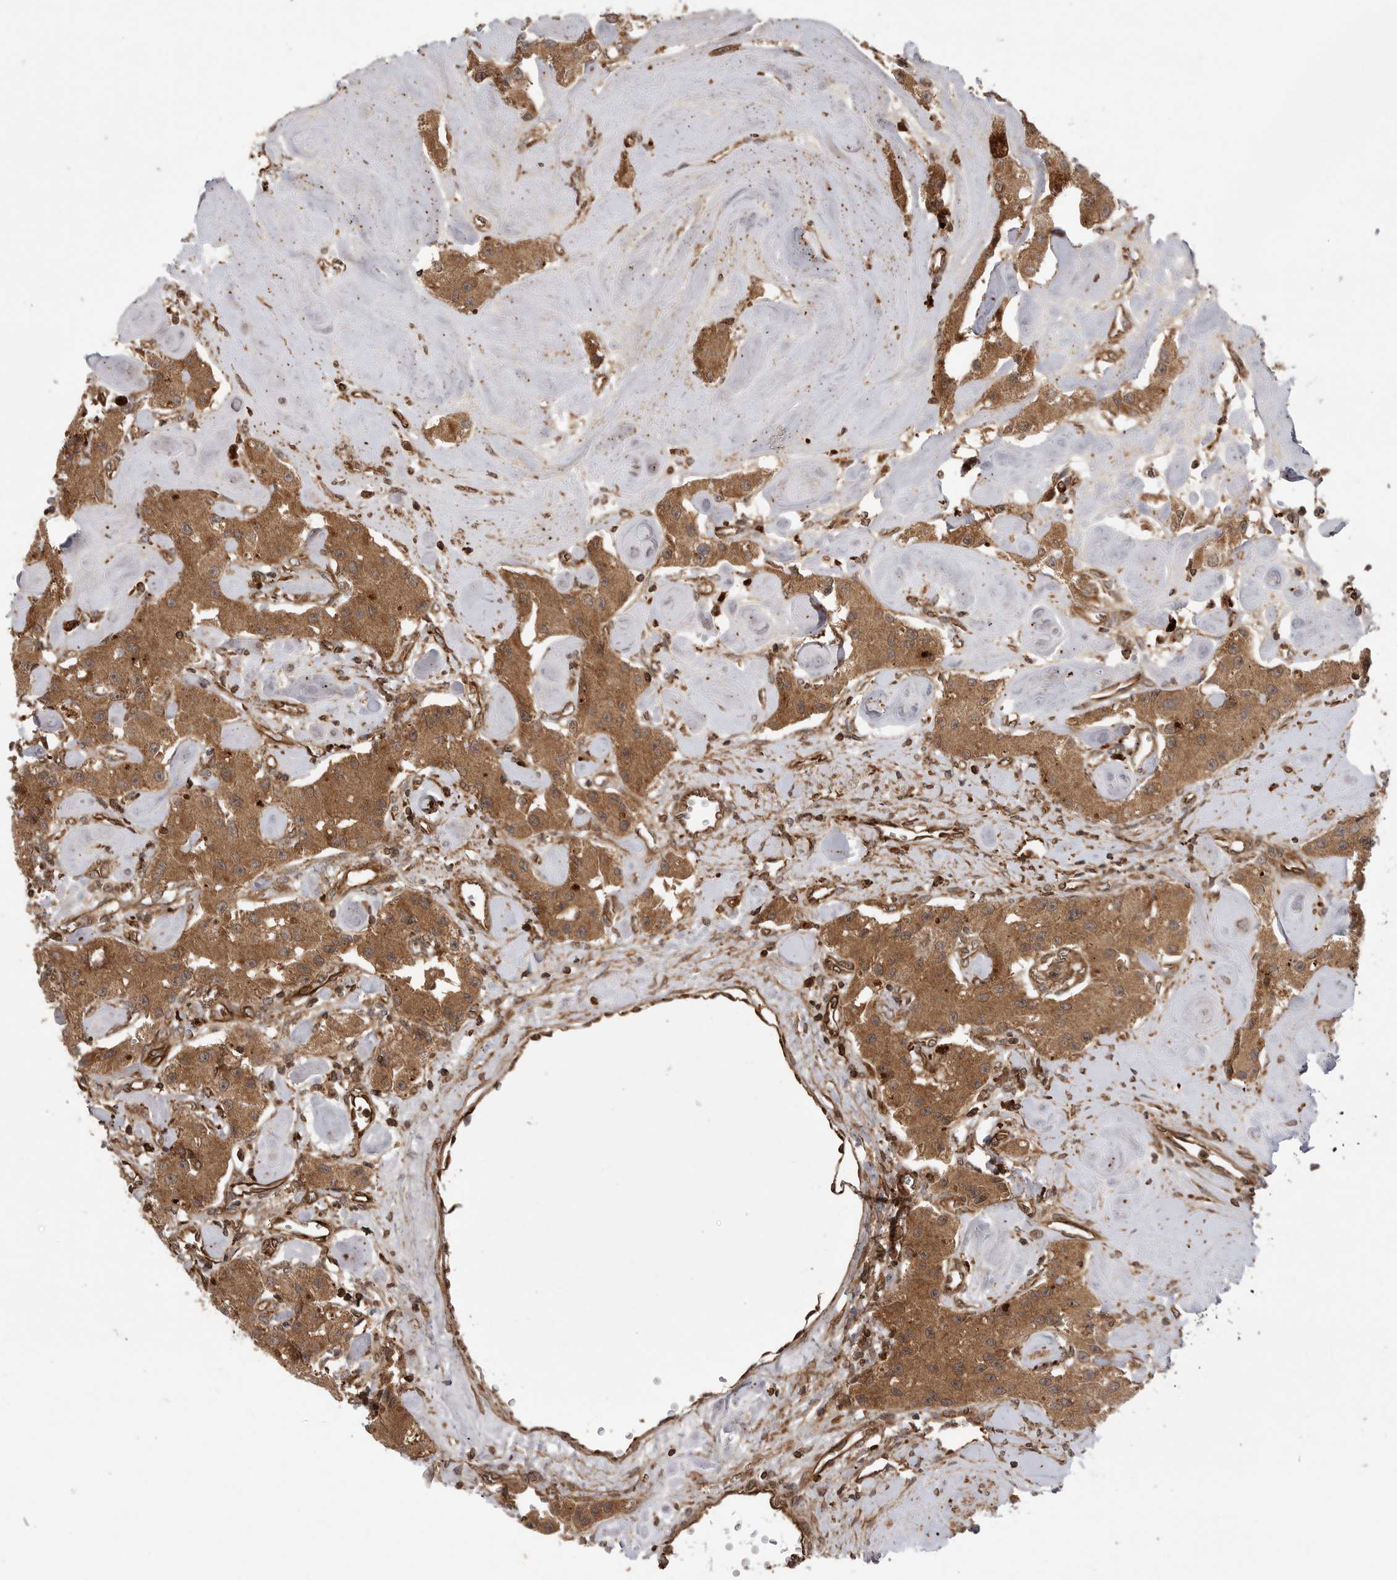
{"staining": {"intensity": "moderate", "quantity": ">75%", "location": "cytoplasmic/membranous"}, "tissue": "carcinoid", "cell_type": "Tumor cells", "image_type": "cancer", "snomed": [{"axis": "morphology", "description": "Carcinoid, malignant, NOS"}, {"axis": "topography", "description": "Pancreas"}], "caption": "High-power microscopy captured an immunohistochemistry photomicrograph of carcinoid, revealing moderate cytoplasmic/membranous staining in about >75% of tumor cells. (Stains: DAB in brown, nuclei in blue, Microscopy: brightfield microscopy at high magnification).", "gene": "PRDX4", "patient": {"sex": "male", "age": 41}}